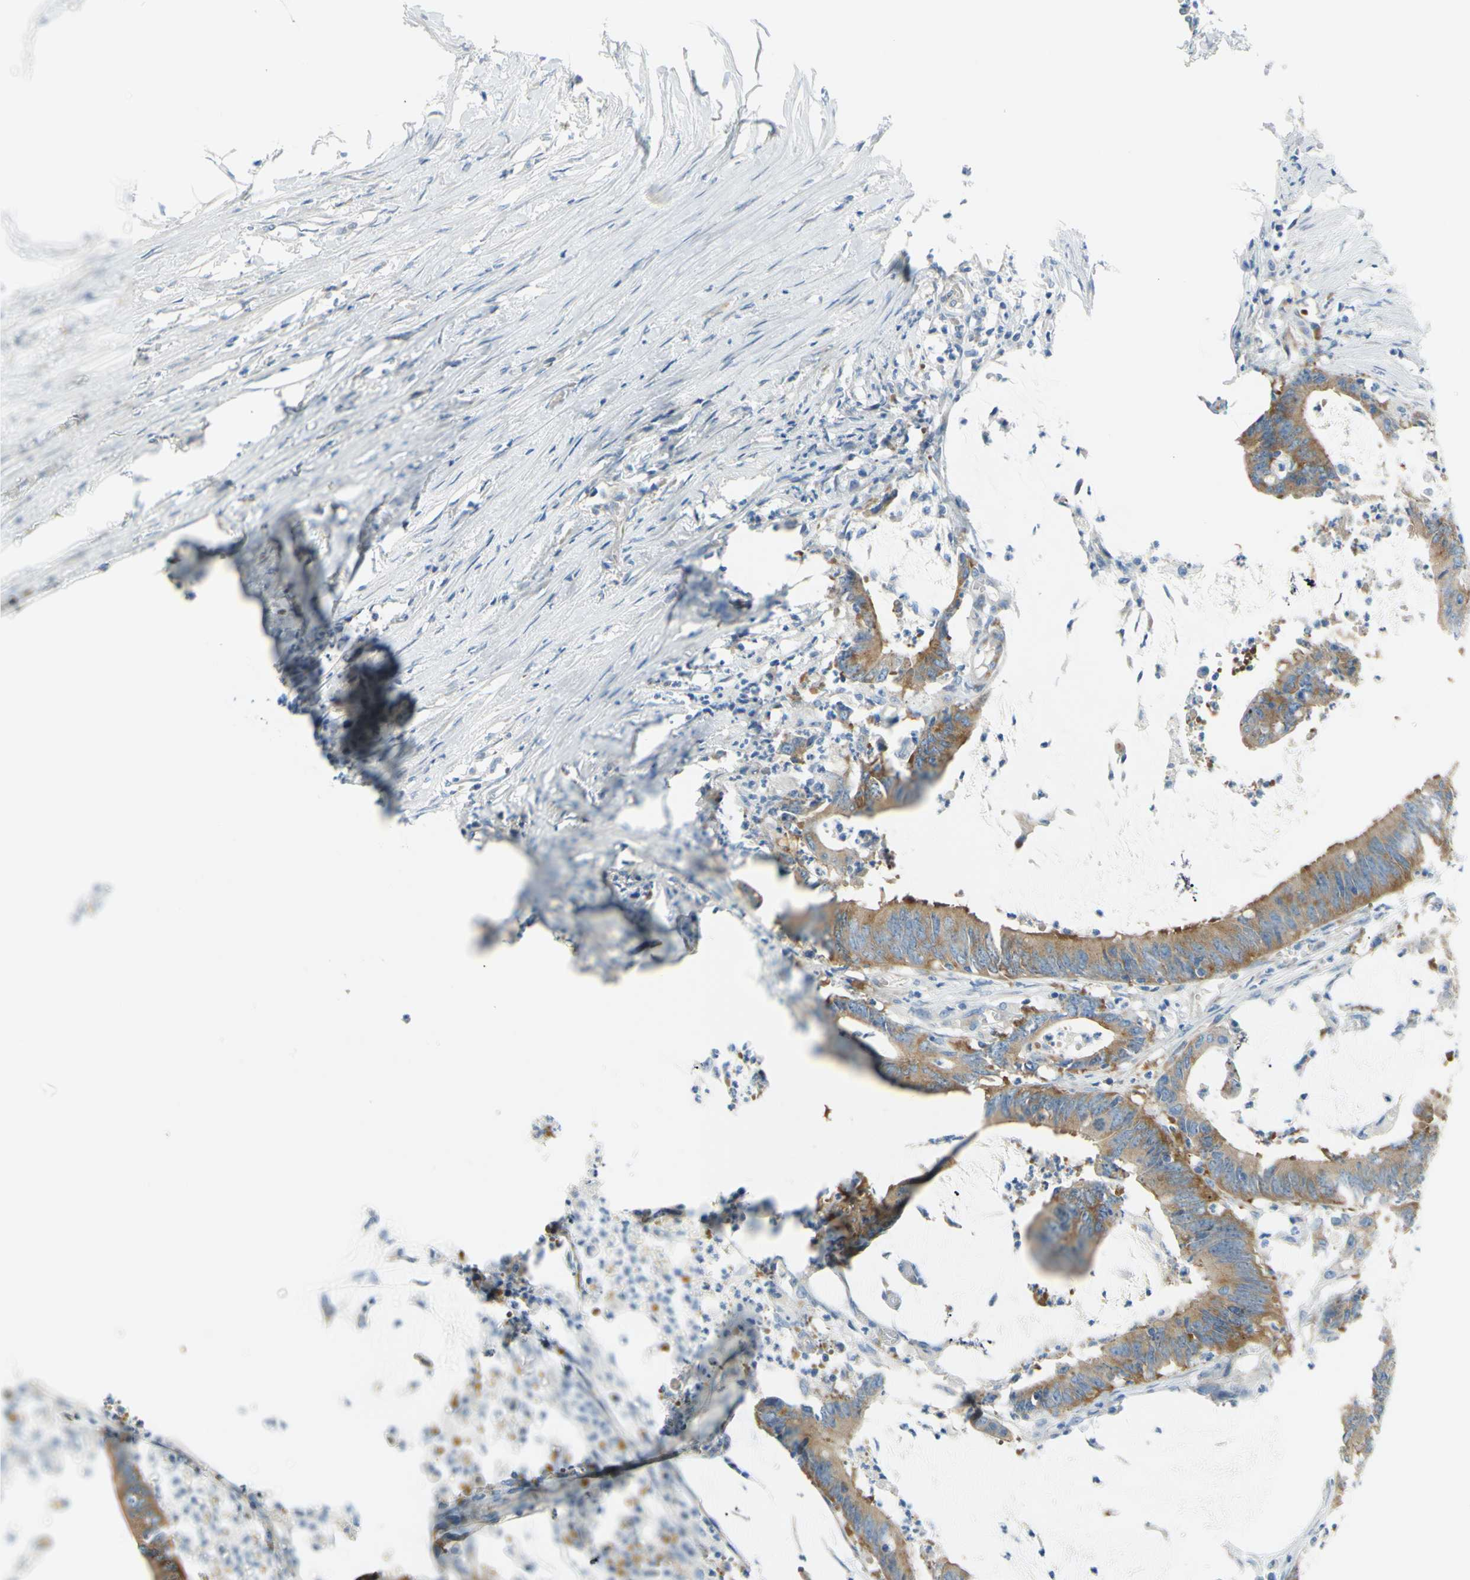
{"staining": {"intensity": "moderate", "quantity": ">75%", "location": "cytoplasmic/membranous"}, "tissue": "colorectal cancer", "cell_type": "Tumor cells", "image_type": "cancer", "snomed": [{"axis": "morphology", "description": "Adenocarcinoma, NOS"}, {"axis": "topography", "description": "Rectum"}], "caption": "About >75% of tumor cells in colorectal cancer (adenocarcinoma) reveal moderate cytoplasmic/membranous protein staining as visualized by brown immunohistochemical staining.", "gene": "FRMD4B", "patient": {"sex": "female", "age": 66}}